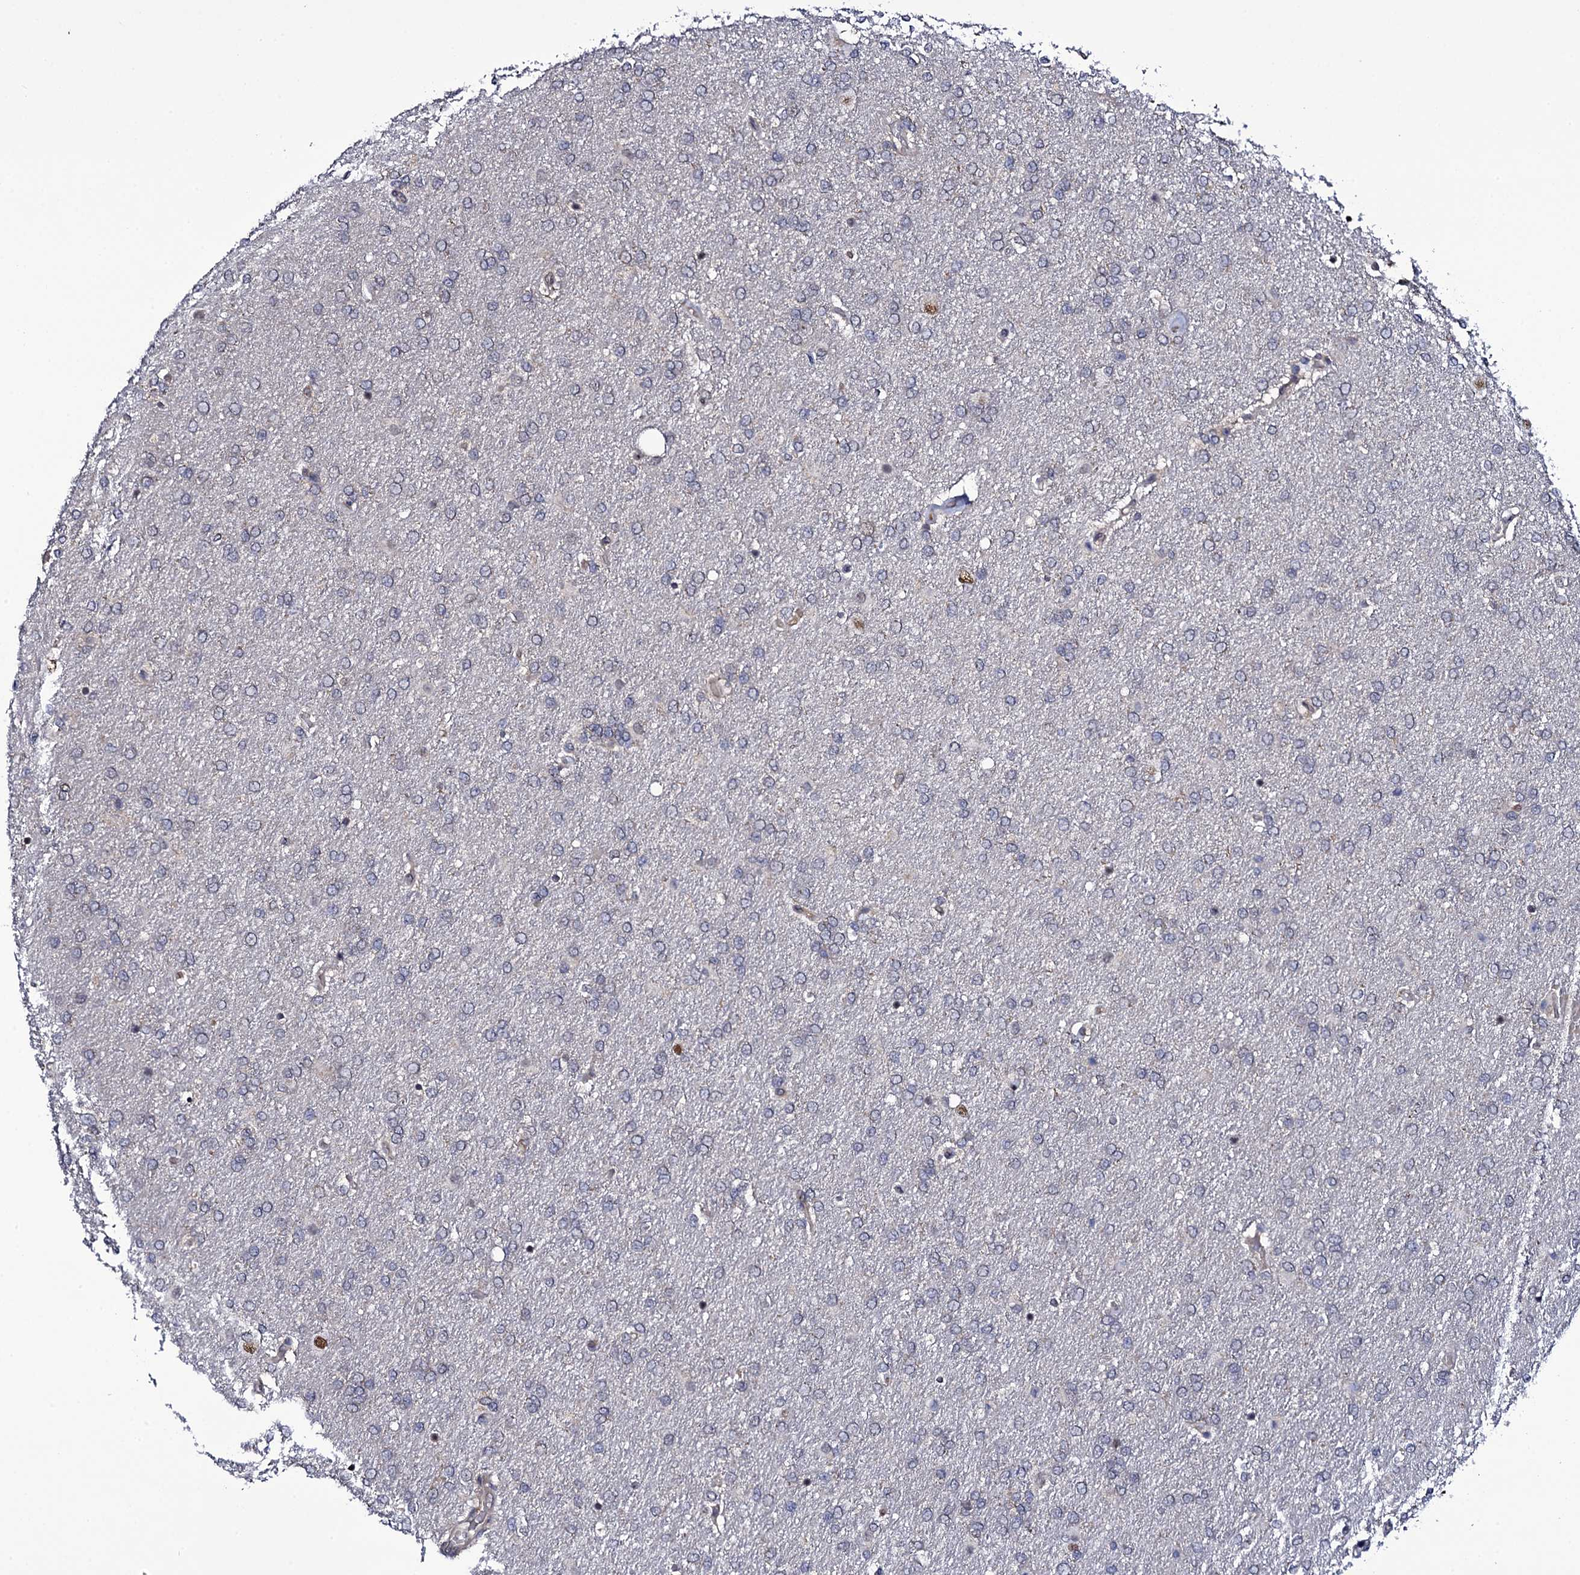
{"staining": {"intensity": "negative", "quantity": "none", "location": "none"}, "tissue": "glioma", "cell_type": "Tumor cells", "image_type": "cancer", "snomed": [{"axis": "morphology", "description": "Glioma, malignant, High grade"}, {"axis": "topography", "description": "Brain"}], "caption": "Tumor cells are negative for protein expression in human glioma.", "gene": "GAREM1", "patient": {"sex": "male", "age": 72}}